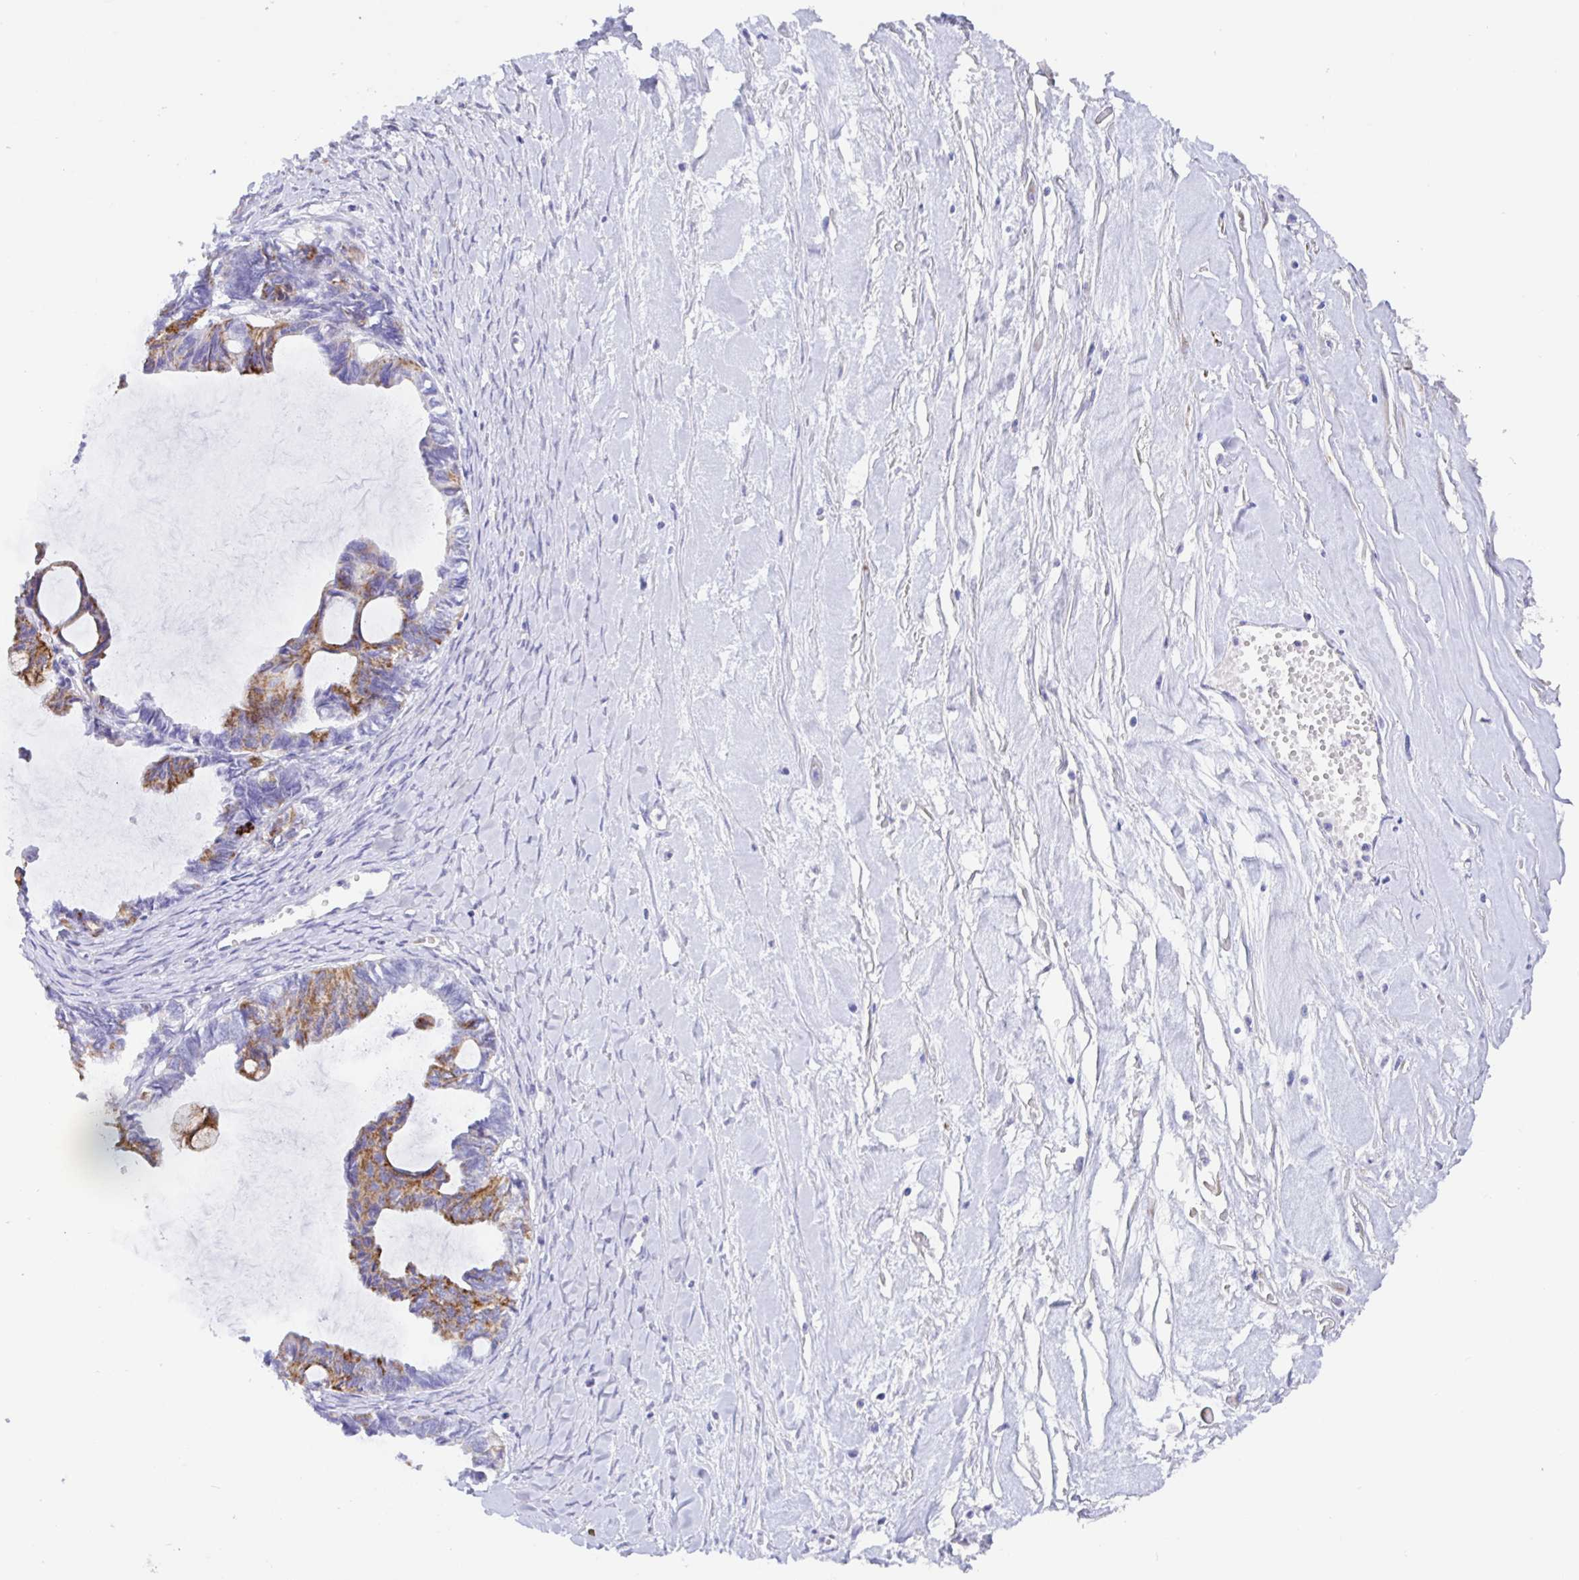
{"staining": {"intensity": "moderate", "quantity": "25%-75%", "location": "cytoplasmic/membranous"}, "tissue": "ovarian cancer", "cell_type": "Tumor cells", "image_type": "cancer", "snomed": [{"axis": "morphology", "description": "Cystadenocarcinoma, mucinous, NOS"}, {"axis": "topography", "description": "Ovary"}], "caption": "Immunohistochemical staining of human ovarian mucinous cystadenocarcinoma exhibits medium levels of moderate cytoplasmic/membranous expression in about 25%-75% of tumor cells. The staining is performed using DAB (3,3'-diaminobenzidine) brown chromogen to label protein expression. The nuclei are counter-stained blue using hematoxylin.", "gene": "MAOA", "patient": {"sex": "female", "age": 61}}